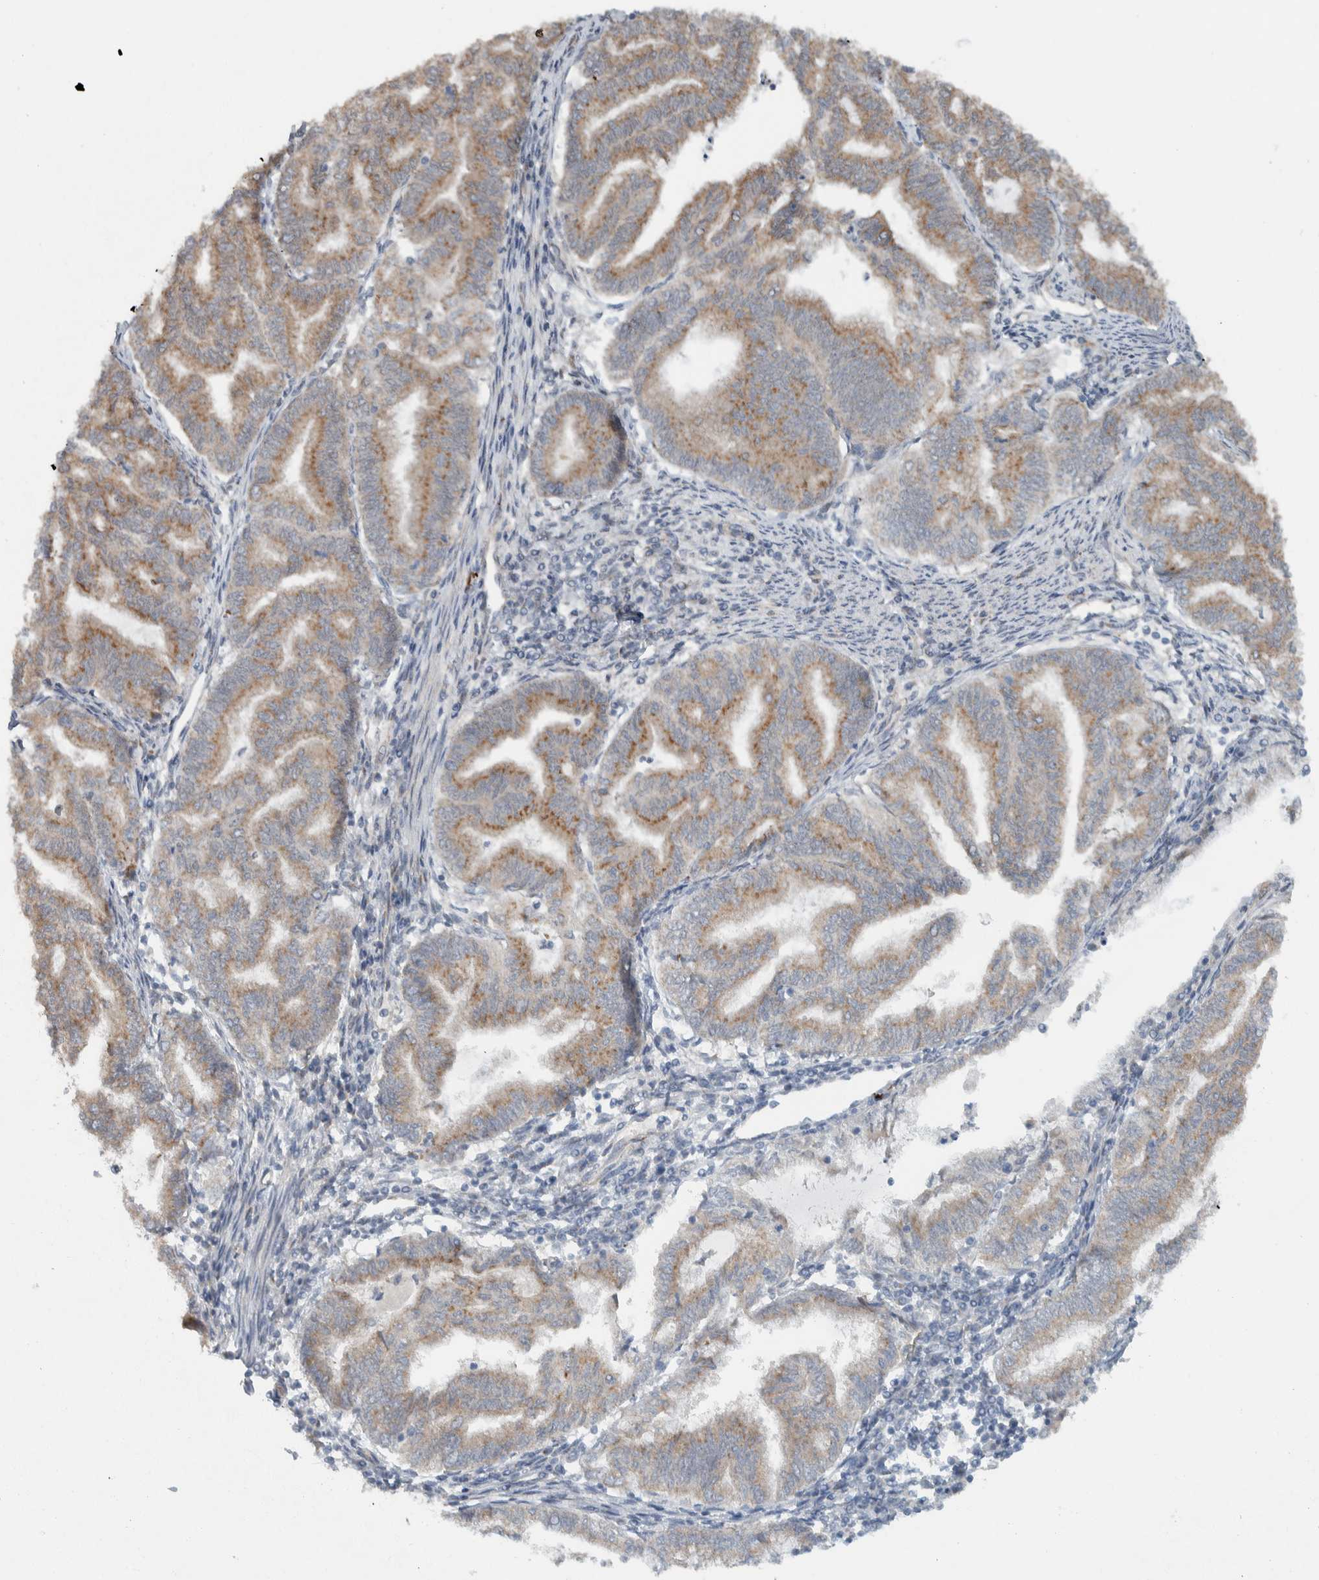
{"staining": {"intensity": "moderate", "quantity": "25%-75%", "location": "cytoplasmic/membranous"}, "tissue": "endometrial cancer", "cell_type": "Tumor cells", "image_type": "cancer", "snomed": [{"axis": "morphology", "description": "Adenocarcinoma, NOS"}, {"axis": "topography", "description": "Endometrium"}], "caption": "Endometrial adenocarcinoma stained for a protein displays moderate cytoplasmic/membranous positivity in tumor cells. (DAB IHC with brightfield microscopy, high magnification).", "gene": "RERE", "patient": {"sex": "female", "age": 79}}